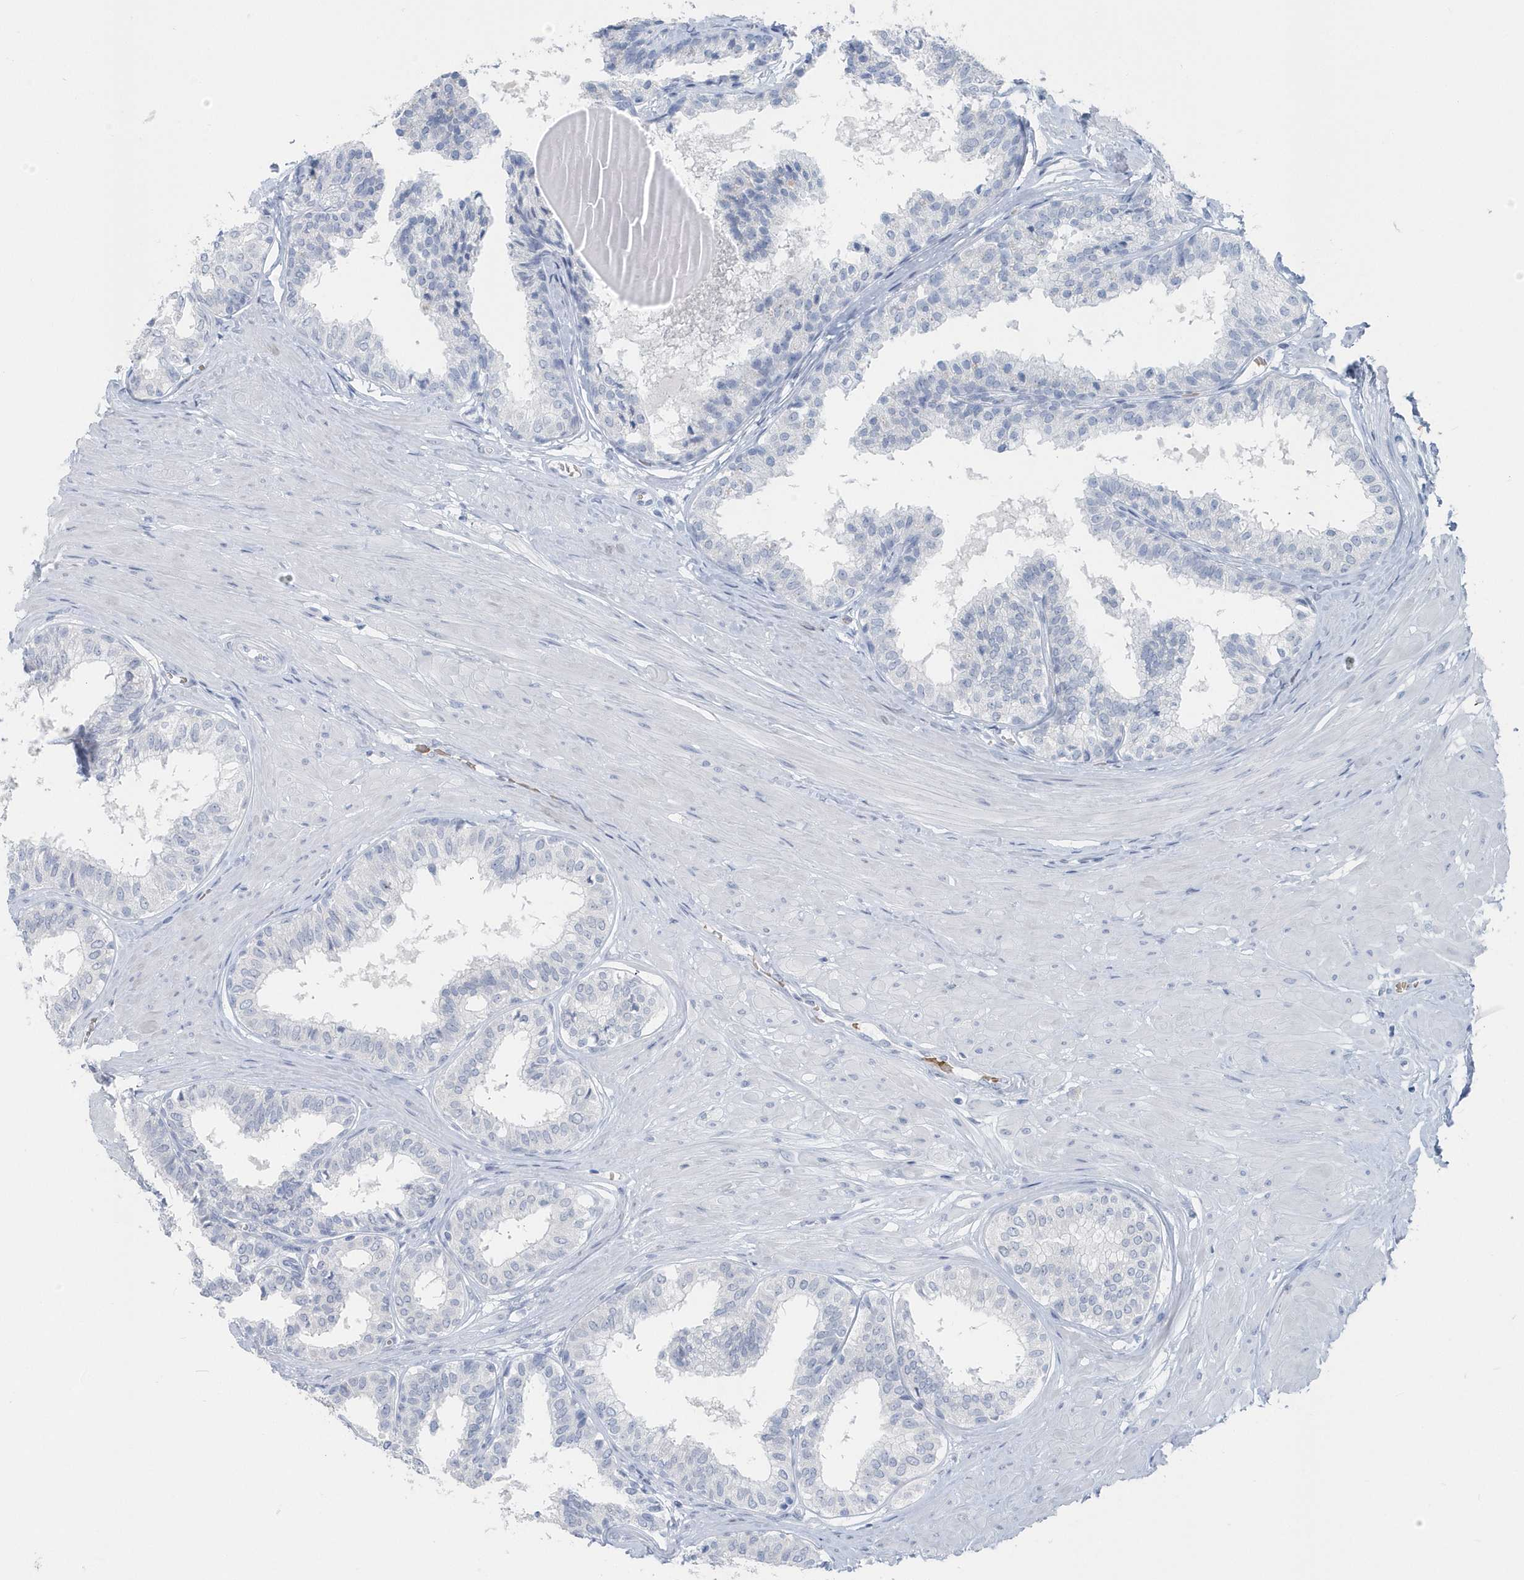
{"staining": {"intensity": "negative", "quantity": "none", "location": "none"}, "tissue": "prostate", "cell_type": "Glandular cells", "image_type": "normal", "snomed": [{"axis": "morphology", "description": "Normal tissue, NOS"}, {"axis": "topography", "description": "Prostate"}], "caption": "Unremarkable prostate was stained to show a protein in brown. There is no significant expression in glandular cells. (DAB (3,3'-diaminobenzidine) immunohistochemistry (IHC), high magnification).", "gene": "HBA2", "patient": {"sex": "male", "age": 48}}